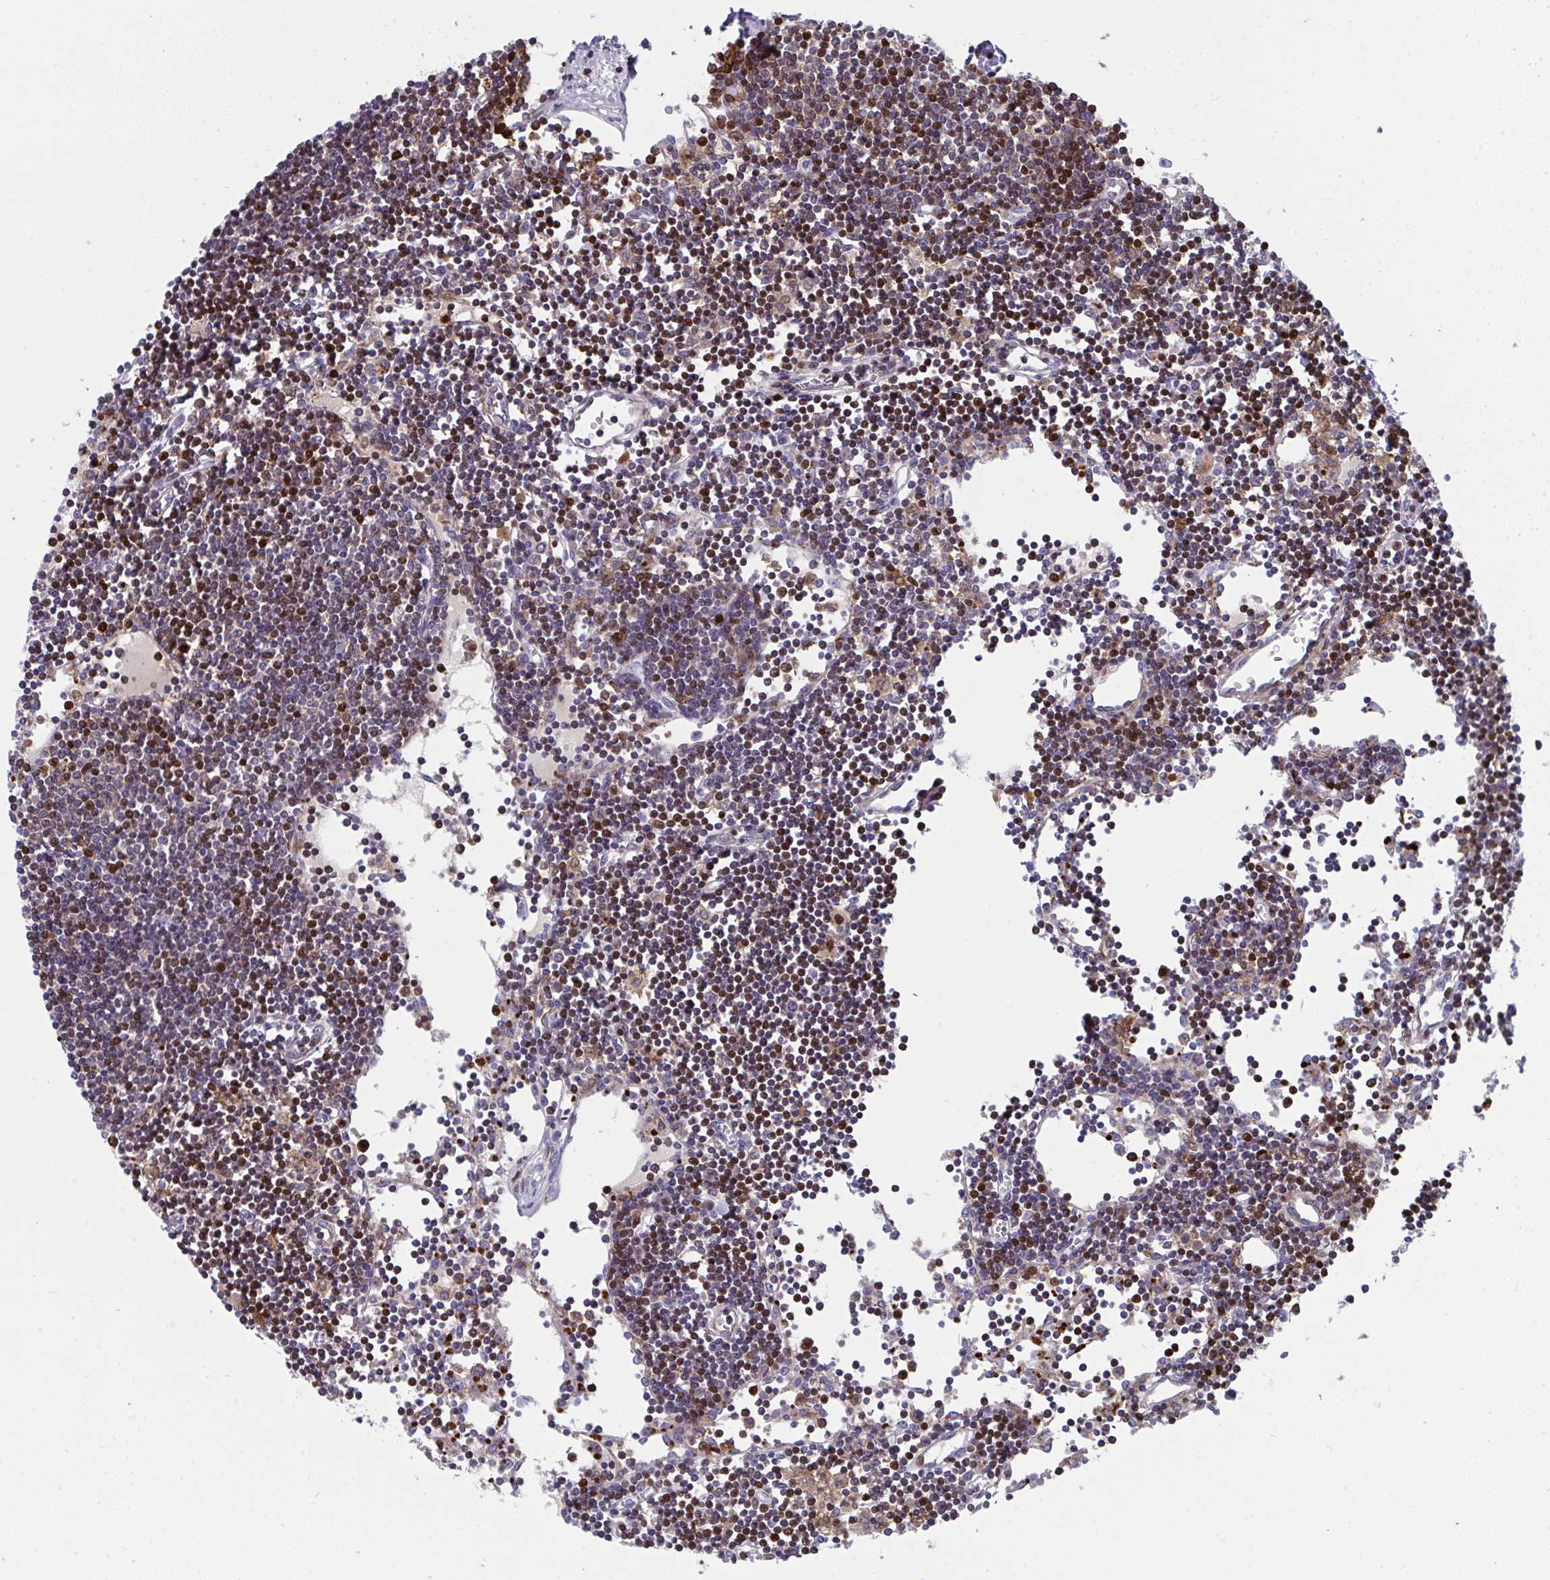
{"staining": {"intensity": "strong", "quantity": "<25%", "location": "cytoplasmic/membranous"}, "tissue": "lymph node", "cell_type": "Germinal center cells", "image_type": "normal", "snomed": [{"axis": "morphology", "description": "Normal tissue, NOS"}, {"axis": "topography", "description": "Lymph node"}], "caption": "Normal lymph node was stained to show a protein in brown. There is medium levels of strong cytoplasmic/membranous expression in about <25% of germinal center cells. Nuclei are stained in blue.", "gene": "AOC2", "patient": {"sex": "female", "age": 65}}